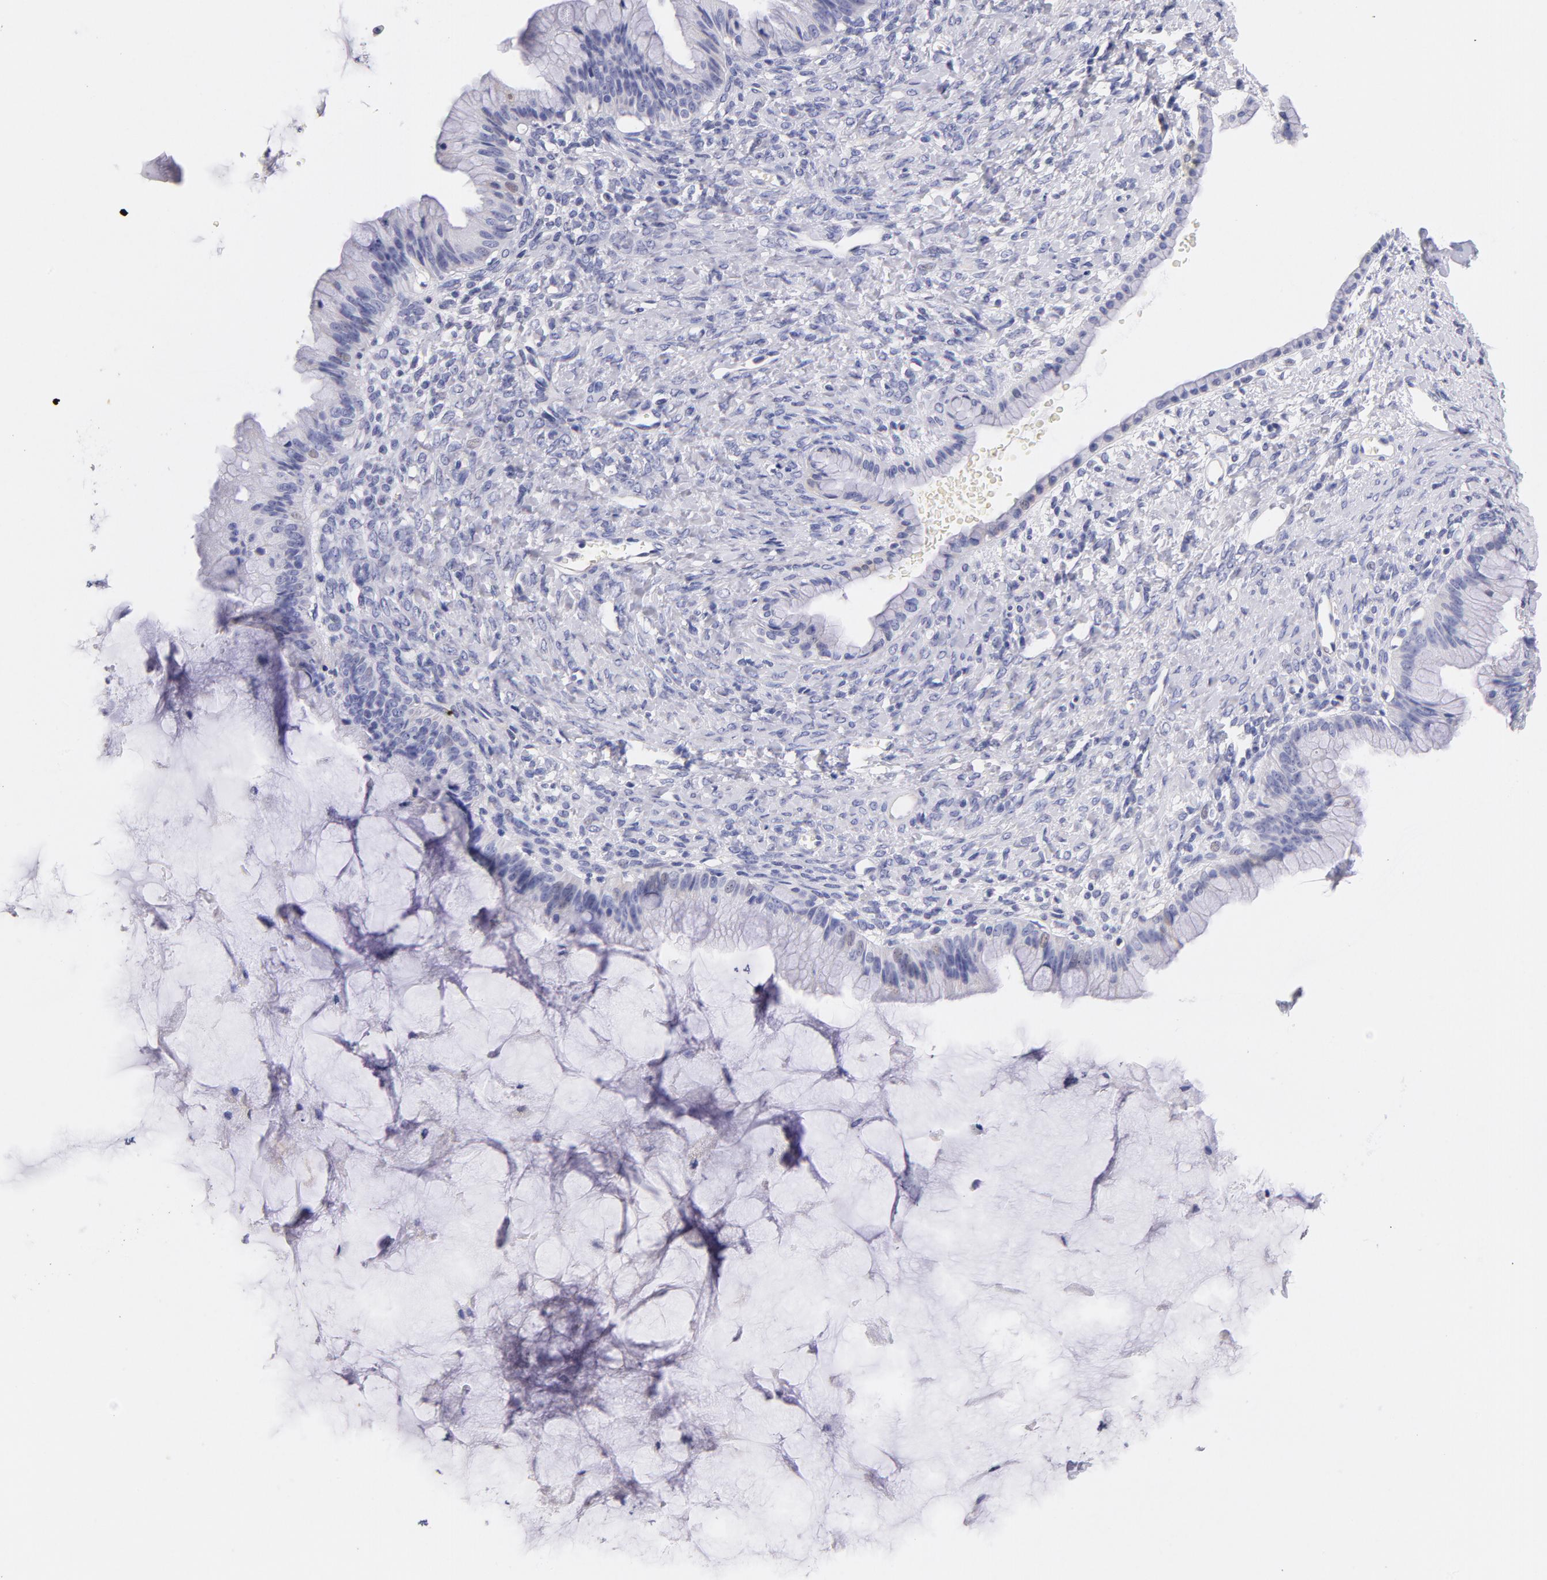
{"staining": {"intensity": "negative", "quantity": "none", "location": "none"}, "tissue": "ovarian cancer", "cell_type": "Tumor cells", "image_type": "cancer", "snomed": [{"axis": "morphology", "description": "Cystadenocarcinoma, mucinous, NOS"}, {"axis": "topography", "description": "Ovary"}], "caption": "The IHC image has no significant expression in tumor cells of ovarian cancer tissue.", "gene": "CD44", "patient": {"sex": "female", "age": 25}}